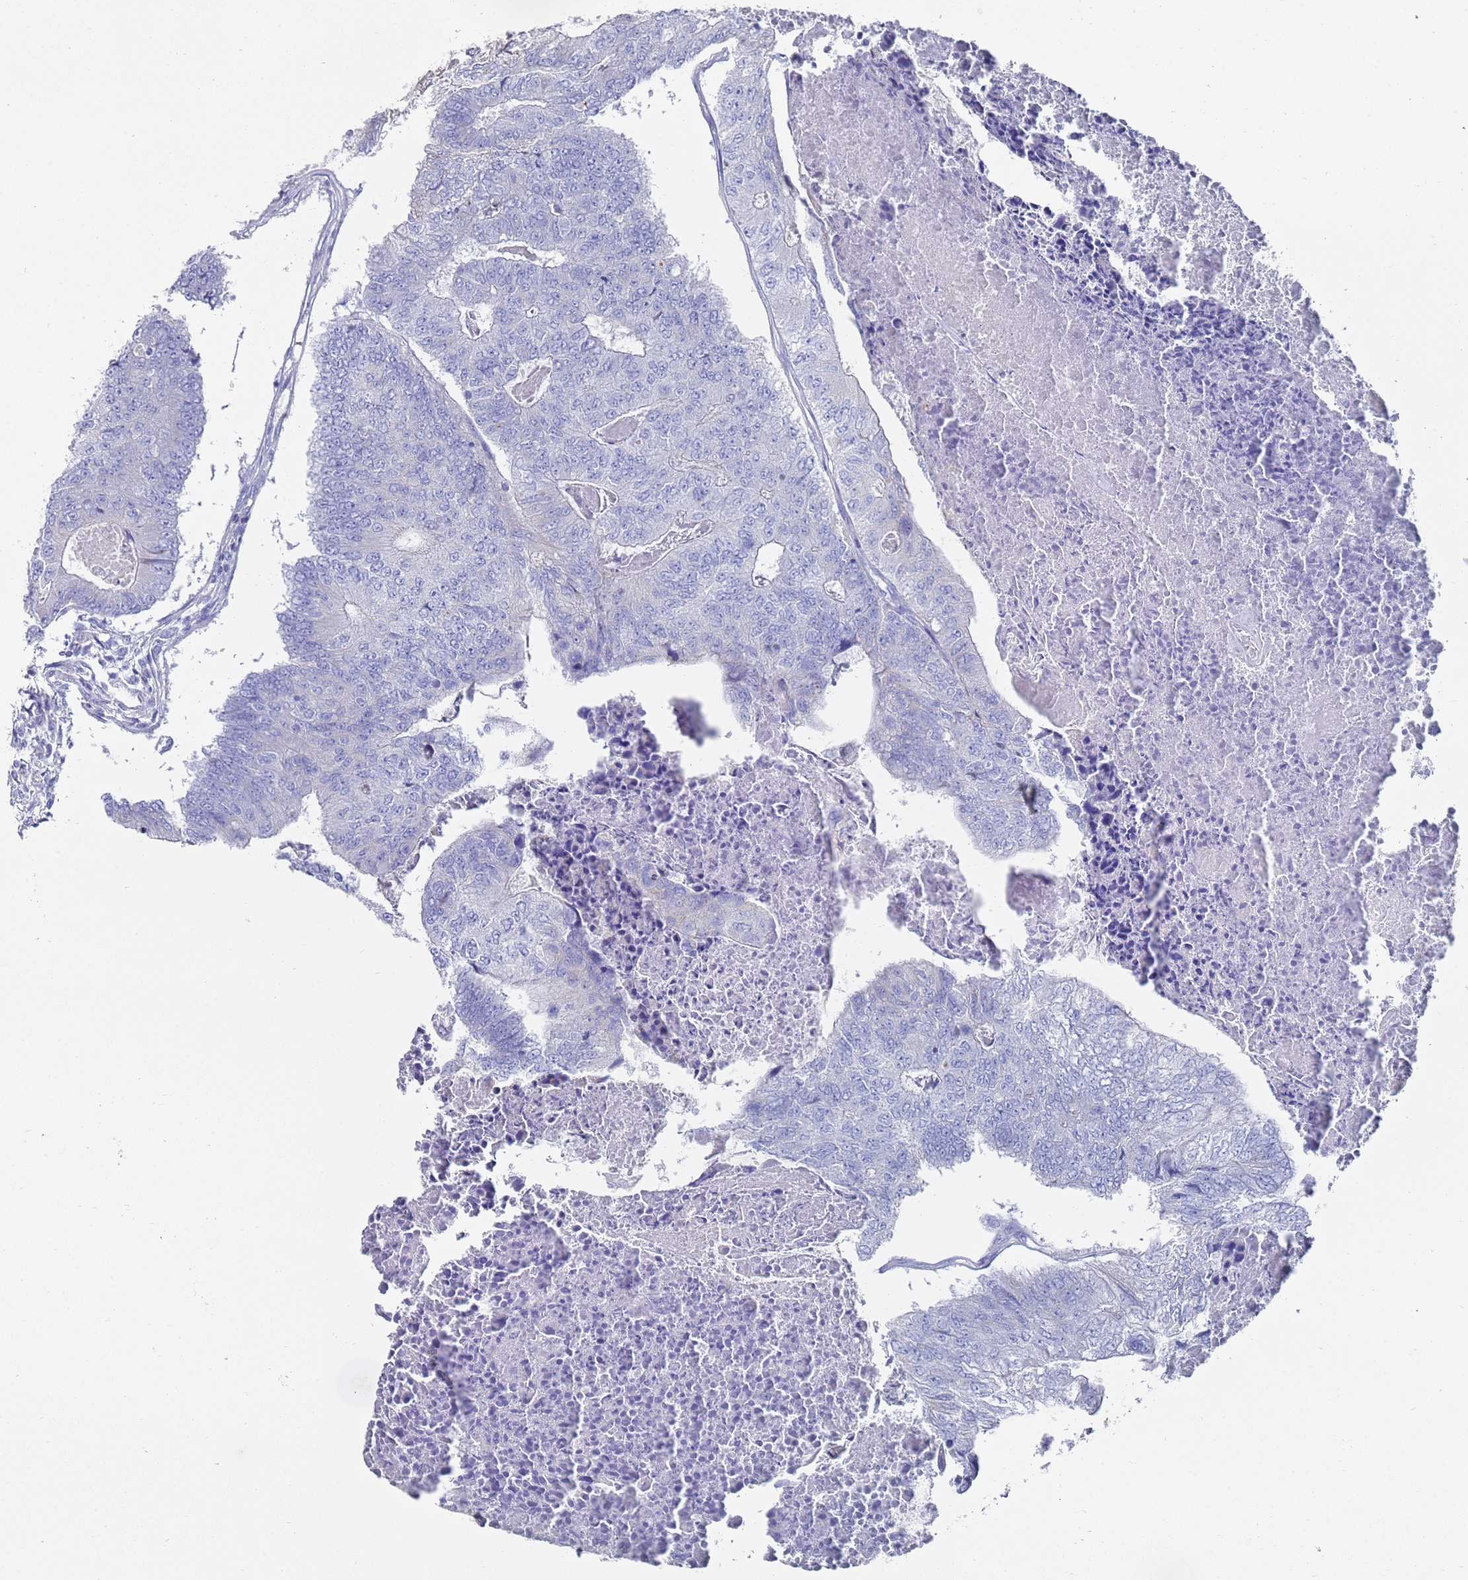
{"staining": {"intensity": "negative", "quantity": "none", "location": "none"}, "tissue": "colorectal cancer", "cell_type": "Tumor cells", "image_type": "cancer", "snomed": [{"axis": "morphology", "description": "Adenocarcinoma, NOS"}, {"axis": "topography", "description": "Colon"}], "caption": "Tumor cells show no significant expression in colorectal adenocarcinoma.", "gene": "SCAPER", "patient": {"sex": "female", "age": 67}}